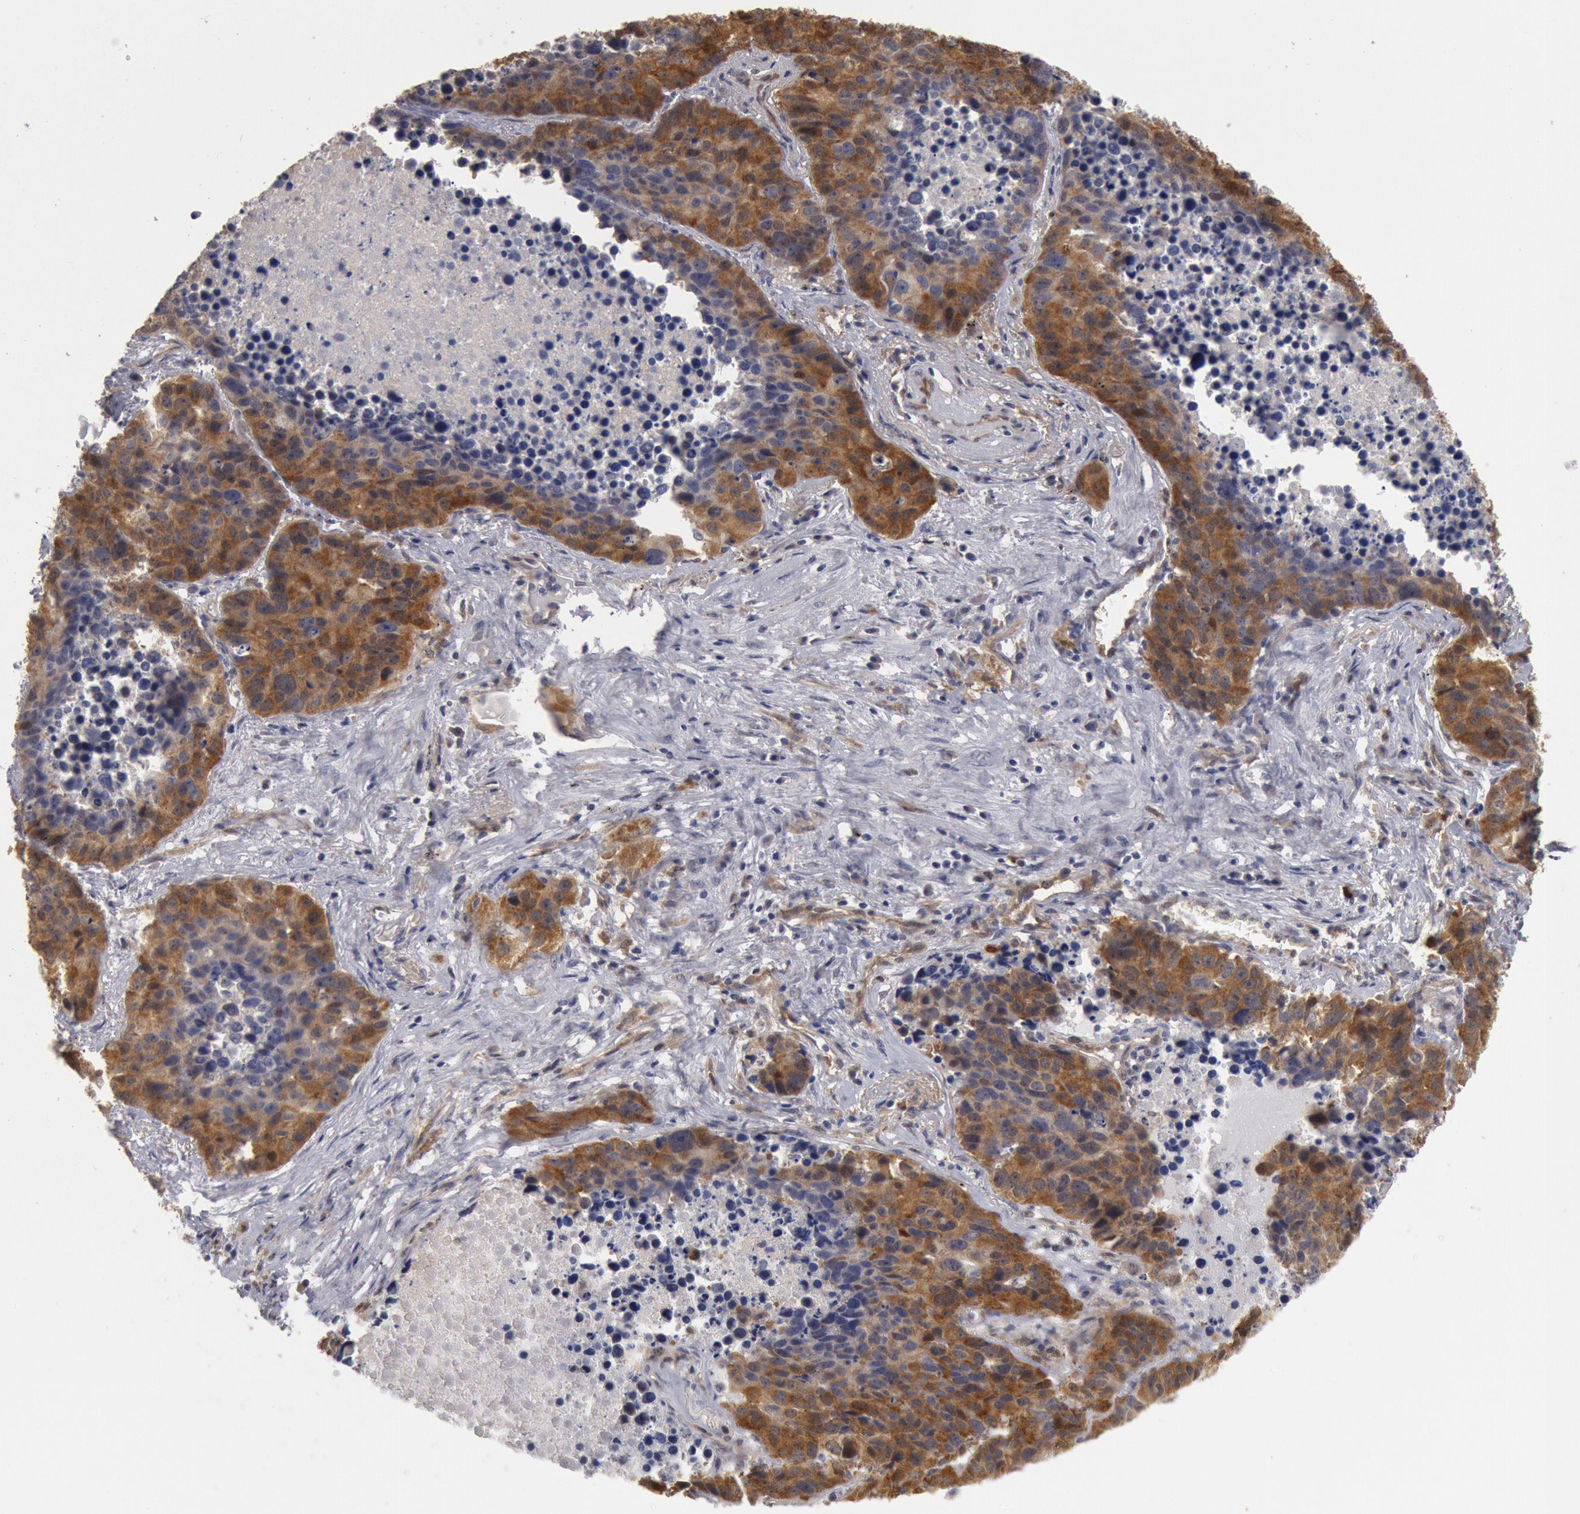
{"staining": {"intensity": "strong", "quantity": "25%-75%", "location": "cytoplasmic/membranous"}, "tissue": "lung cancer", "cell_type": "Tumor cells", "image_type": "cancer", "snomed": [{"axis": "morphology", "description": "Carcinoid, malignant, NOS"}, {"axis": "topography", "description": "Lung"}], "caption": "High-power microscopy captured an IHC photomicrograph of lung carcinoid (malignant), revealing strong cytoplasmic/membranous staining in approximately 25%-75% of tumor cells.", "gene": "DNAJA1", "patient": {"sex": "male", "age": 60}}